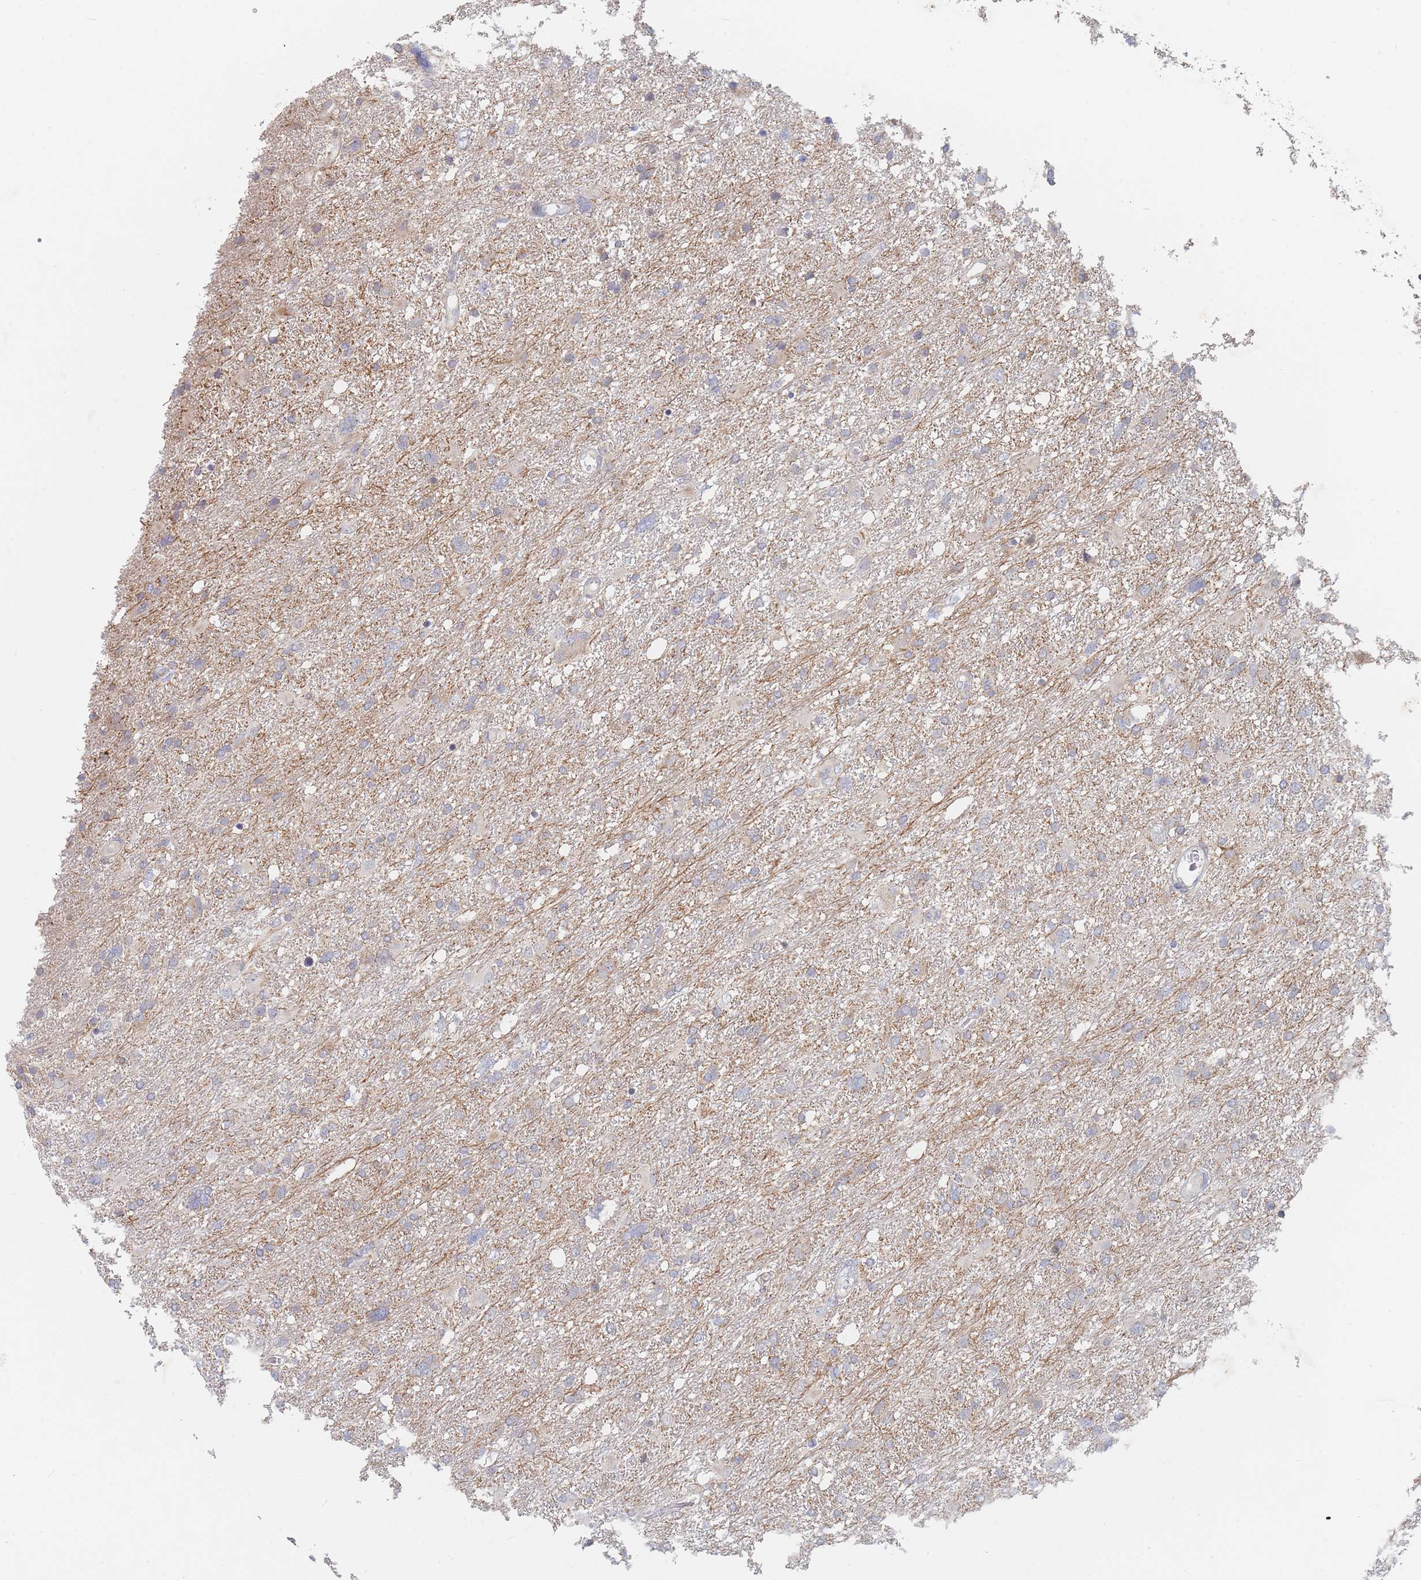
{"staining": {"intensity": "negative", "quantity": "none", "location": "none"}, "tissue": "glioma", "cell_type": "Tumor cells", "image_type": "cancer", "snomed": [{"axis": "morphology", "description": "Glioma, malignant, High grade"}, {"axis": "topography", "description": "Brain"}], "caption": "There is no significant positivity in tumor cells of malignant high-grade glioma. Brightfield microscopy of immunohistochemistry stained with DAB (3,3'-diaminobenzidine) (brown) and hematoxylin (blue), captured at high magnification.", "gene": "PPP6C", "patient": {"sex": "male", "age": 61}}